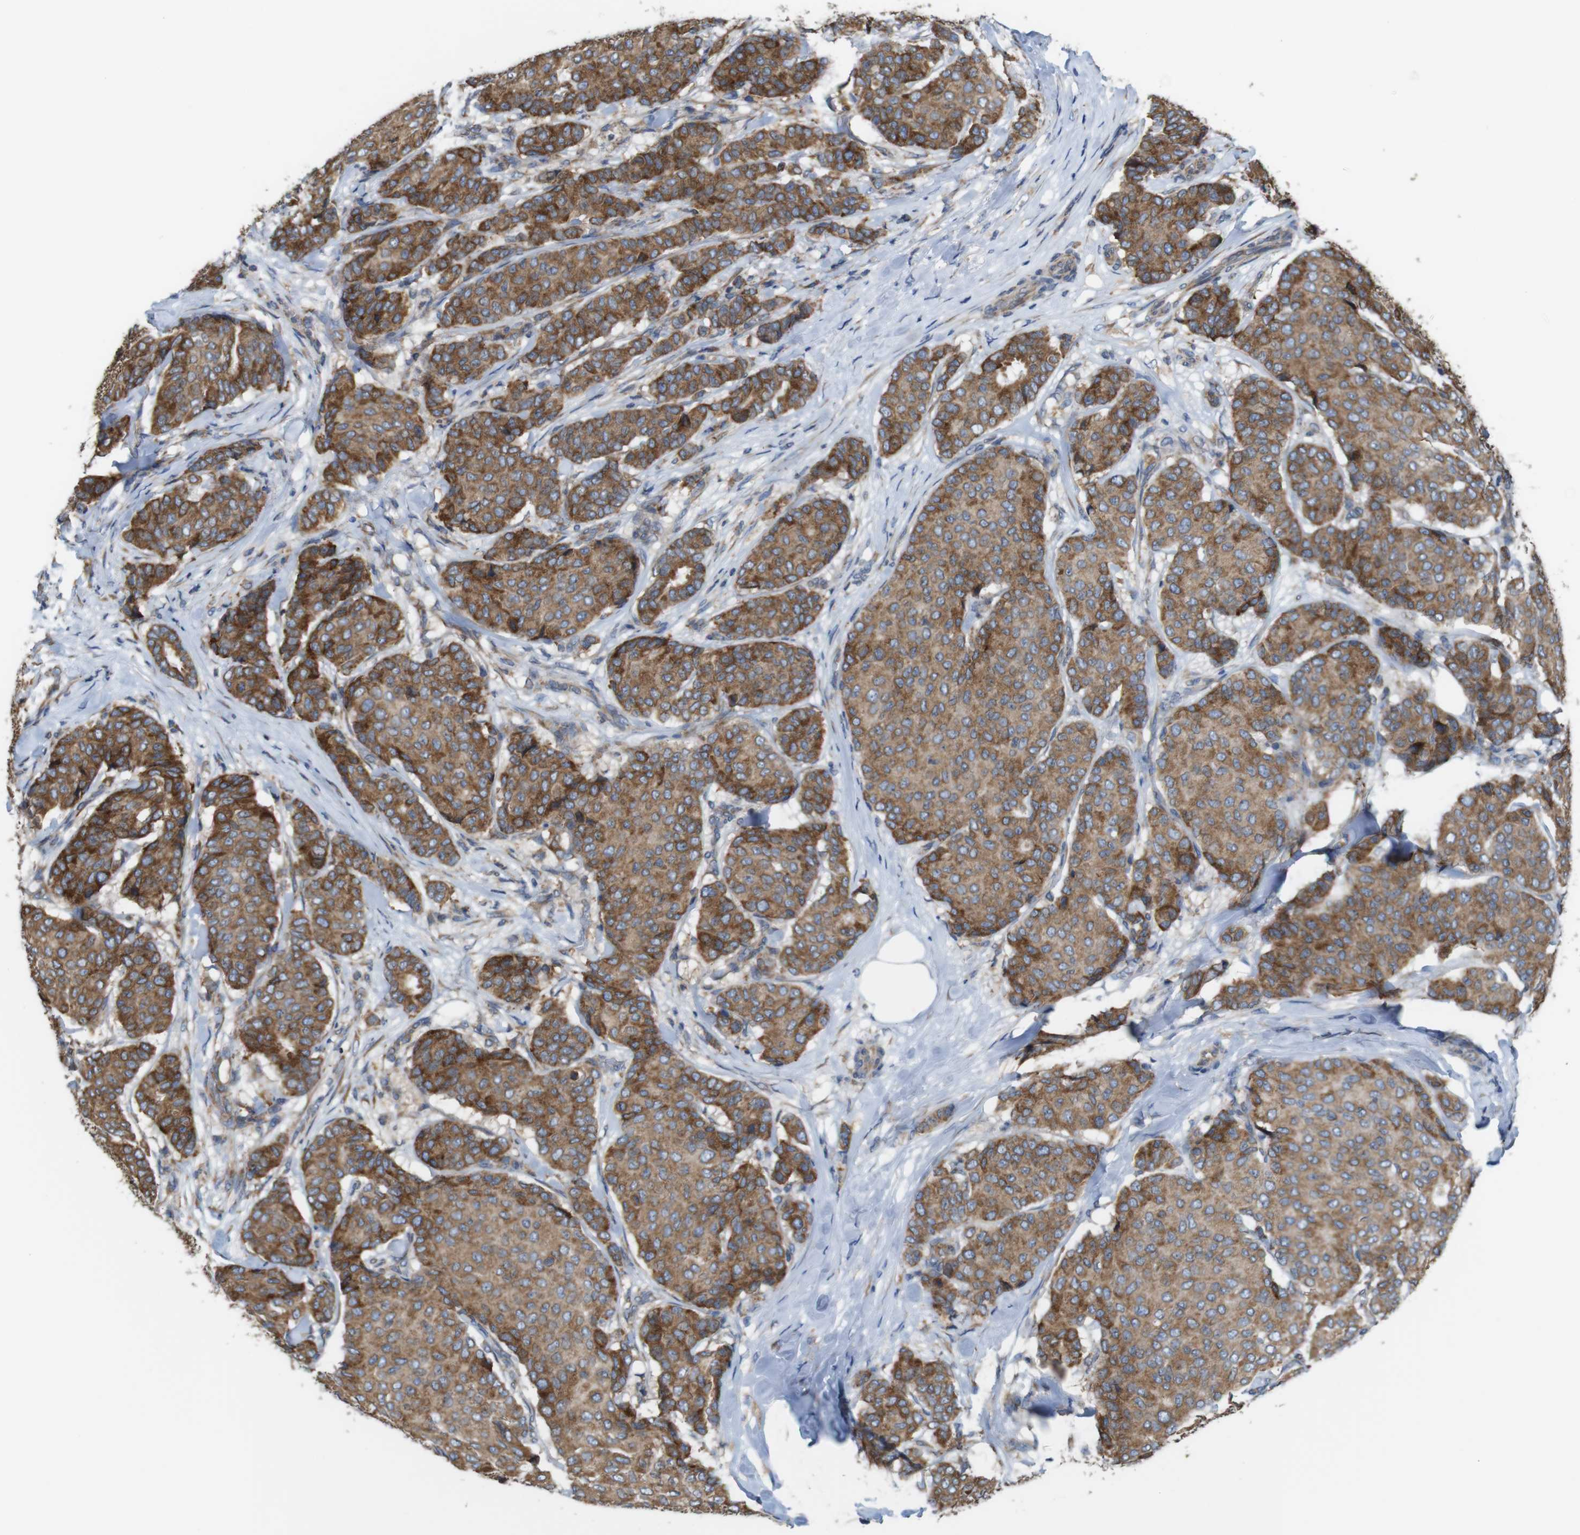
{"staining": {"intensity": "moderate", "quantity": ">75%", "location": "cytoplasmic/membranous"}, "tissue": "breast cancer", "cell_type": "Tumor cells", "image_type": "cancer", "snomed": [{"axis": "morphology", "description": "Duct carcinoma"}, {"axis": "topography", "description": "Breast"}], "caption": "Protein analysis of breast cancer (invasive ductal carcinoma) tissue exhibits moderate cytoplasmic/membranous staining in about >75% of tumor cells. The protein is shown in brown color, while the nuclei are stained blue.", "gene": "UGGT1", "patient": {"sex": "female", "age": 75}}